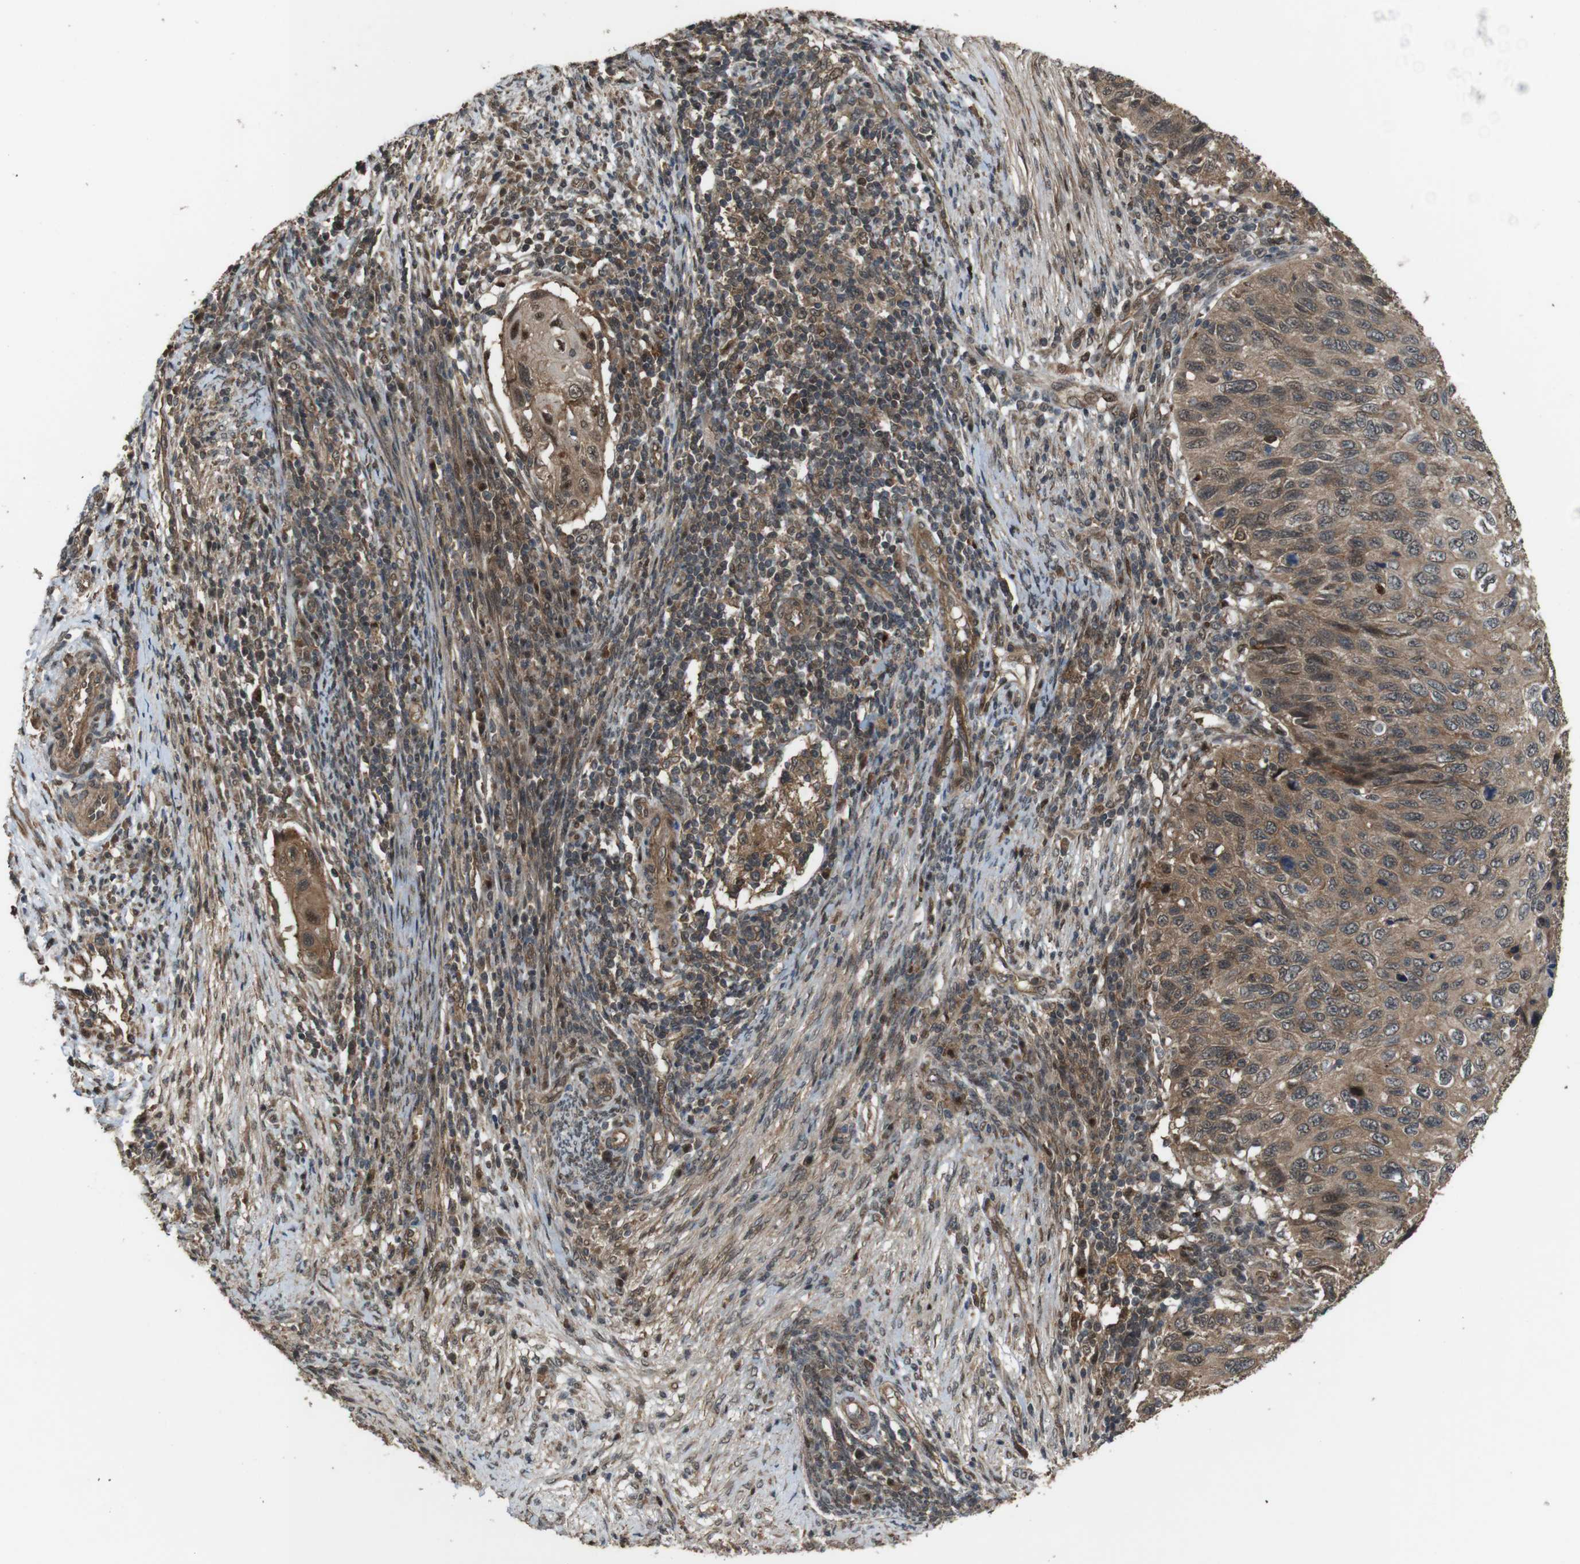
{"staining": {"intensity": "moderate", "quantity": ">75%", "location": "cytoplasmic/membranous"}, "tissue": "cervical cancer", "cell_type": "Tumor cells", "image_type": "cancer", "snomed": [{"axis": "morphology", "description": "Squamous cell carcinoma, NOS"}, {"axis": "topography", "description": "Cervix"}], "caption": "Immunohistochemical staining of cervical cancer reveals moderate cytoplasmic/membranous protein staining in about >75% of tumor cells.", "gene": "CDC34", "patient": {"sex": "female", "age": 70}}